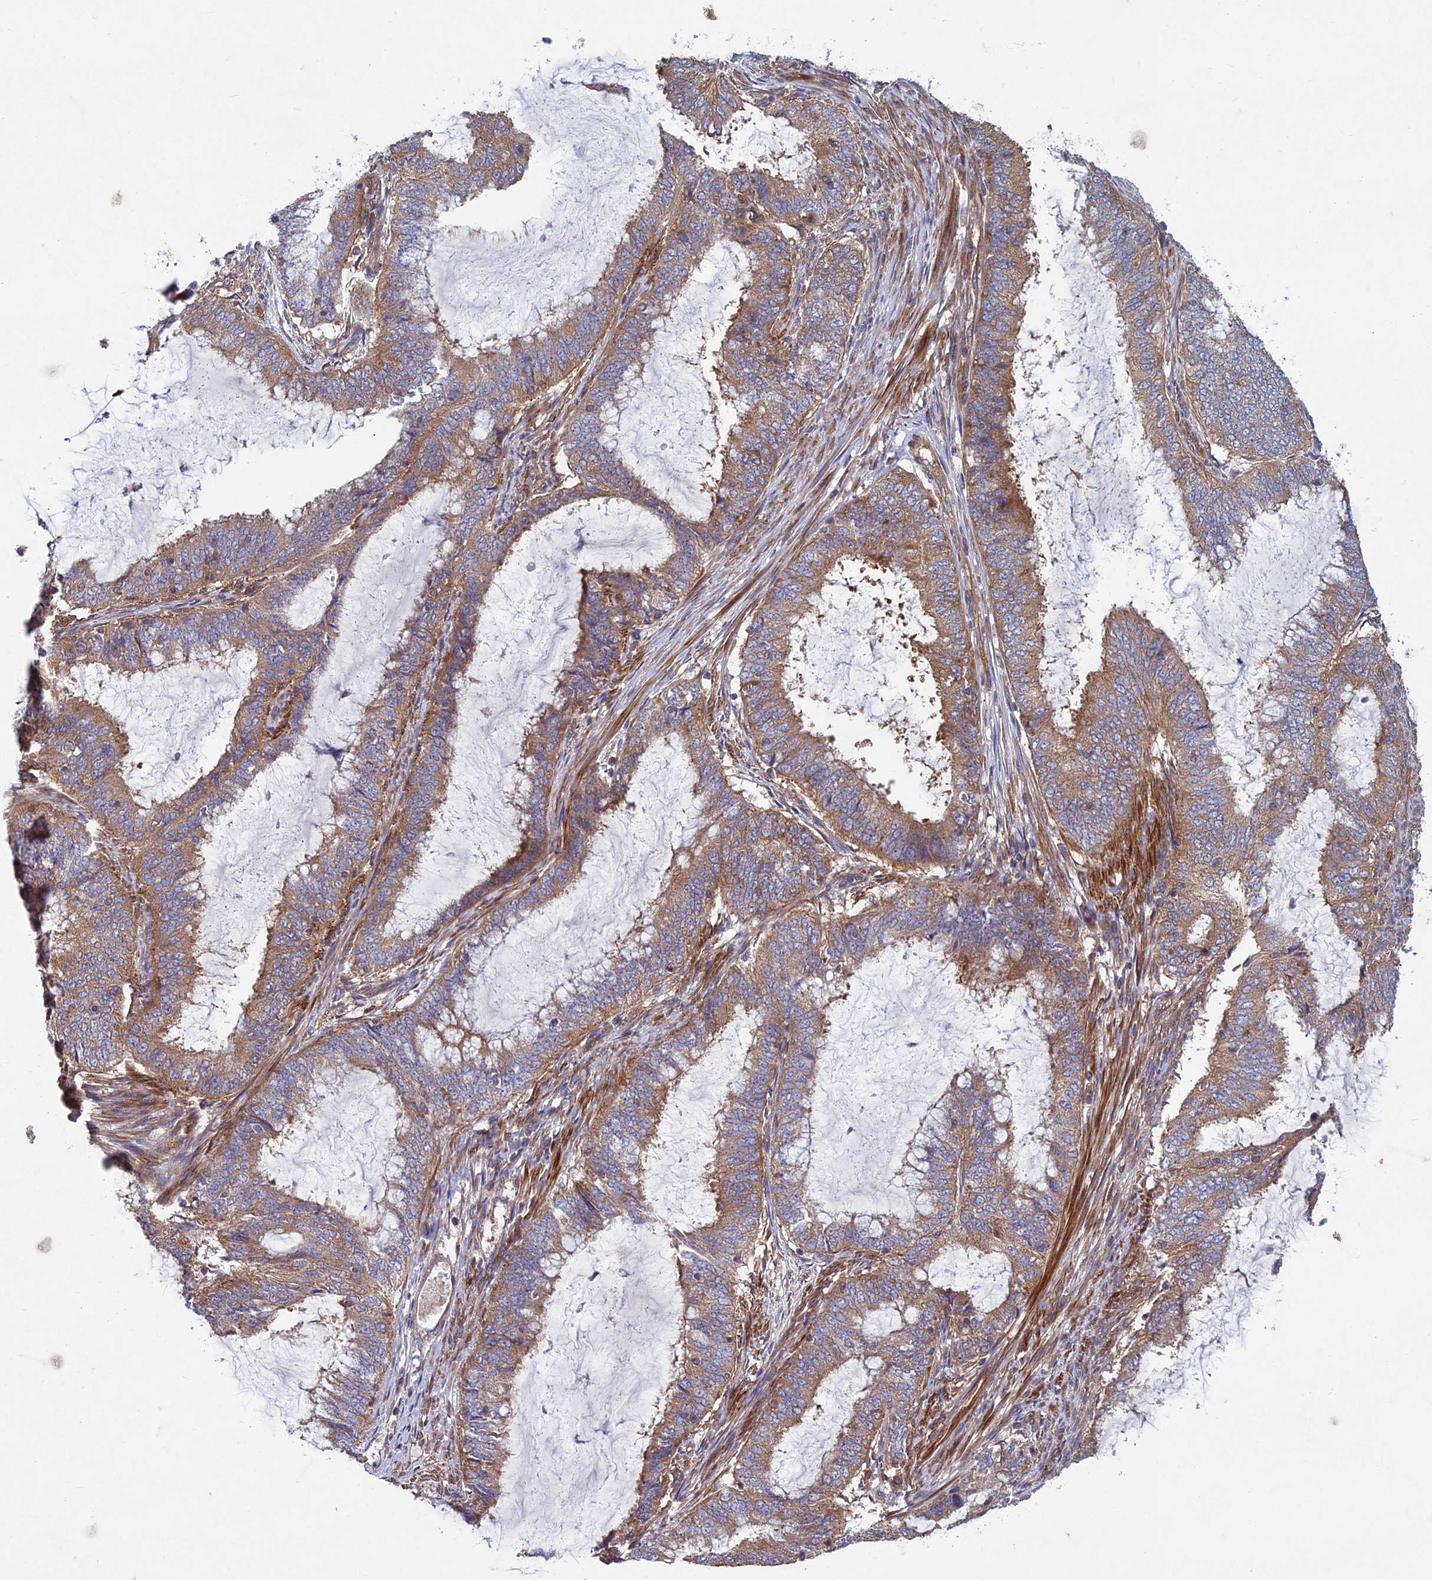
{"staining": {"intensity": "moderate", "quantity": ">75%", "location": "cytoplasmic/membranous"}, "tissue": "endometrial cancer", "cell_type": "Tumor cells", "image_type": "cancer", "snomed": [{"axis": "morphology", "description": "Adenocarcinoma, NOS"}, {"axis": "topography", "description": "Endometrium"}], "caption": "Endometrial cancer tissue shows moderate cytoplasmic/membranous staining in about >75% of tumor cells (DAB (3,3'-diaminobenzidine) = brown stain, brightfield microscopy at high magnification).", "gene": "NCAPG", "patient": {"sex": "female", "age": 51}}